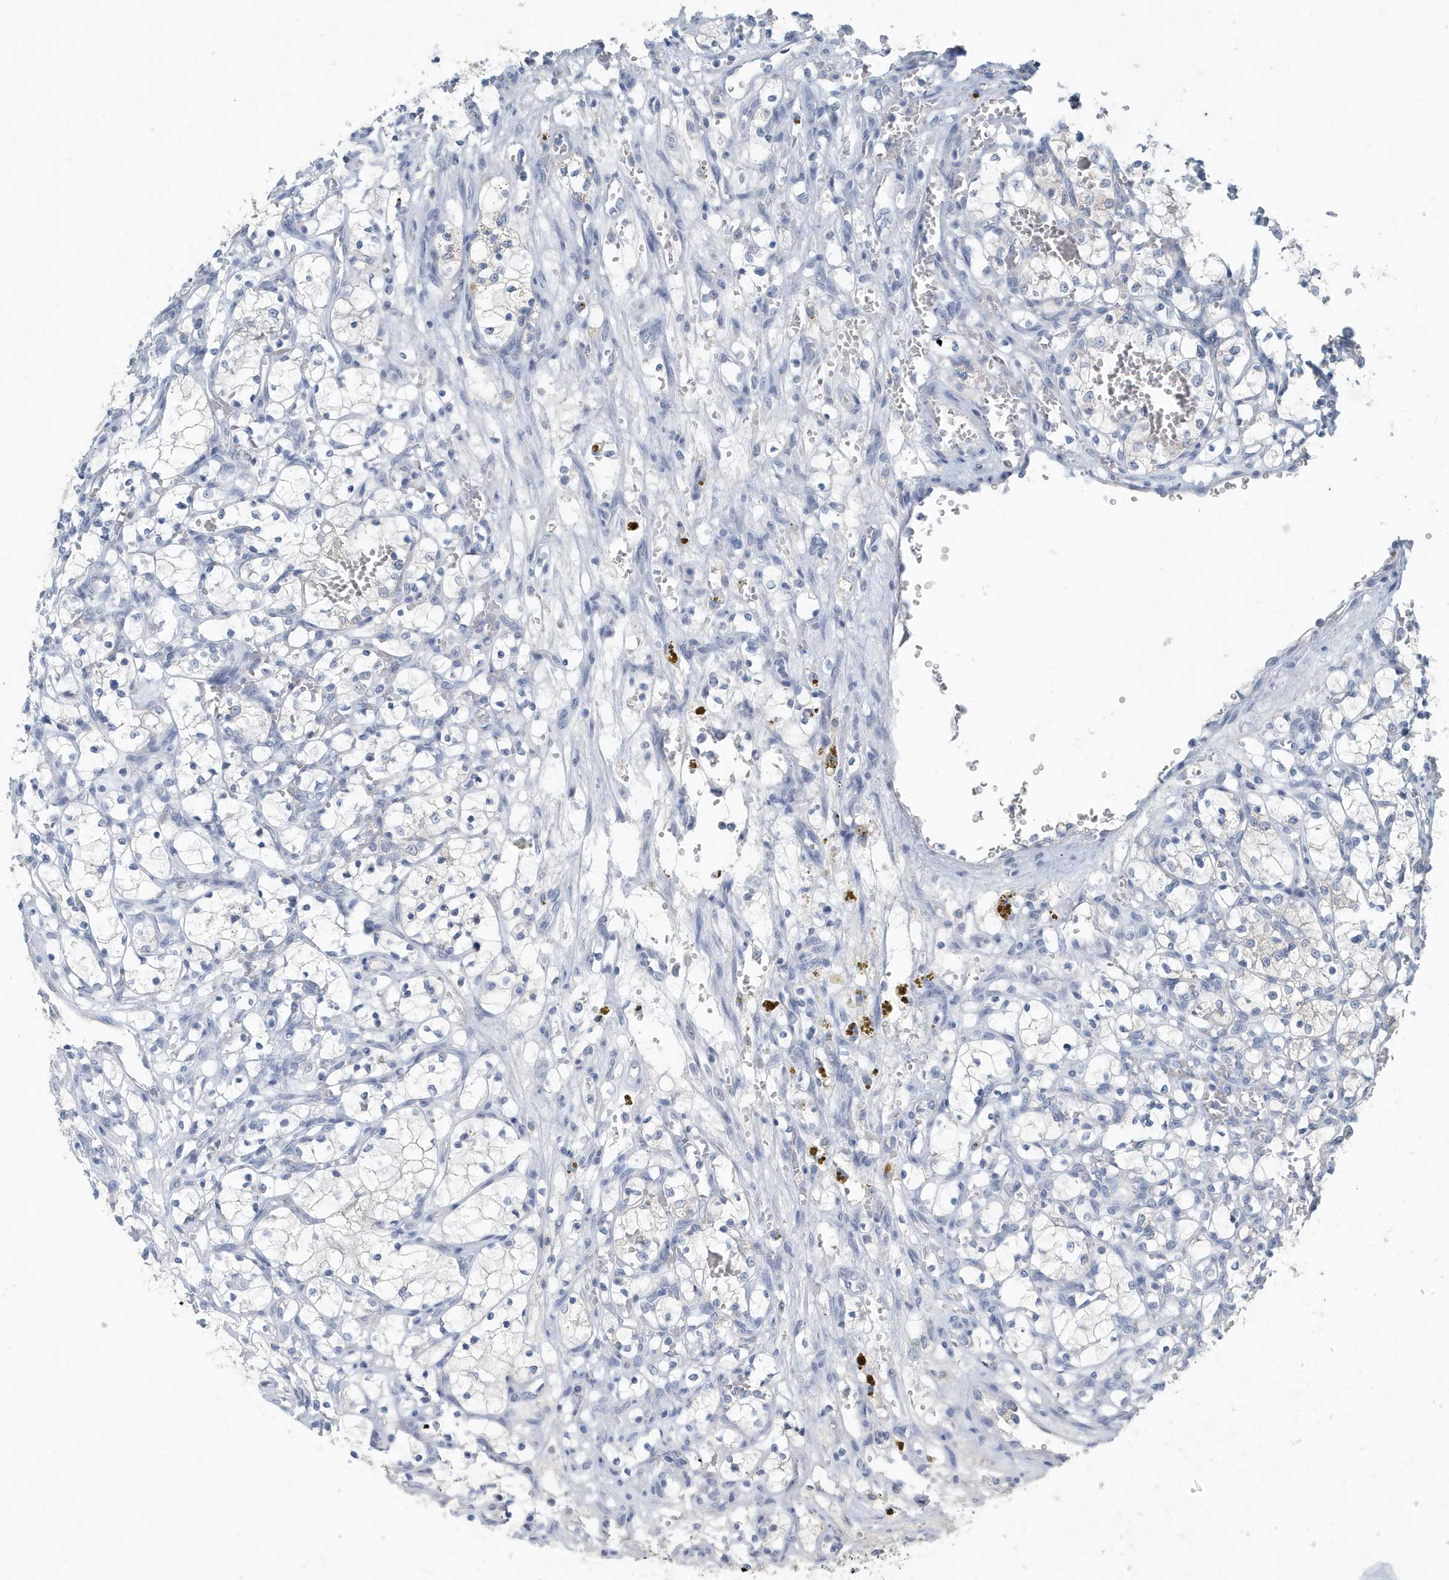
{"staining": {"intensity": "negative", "quantity": "none", "location": "none"}, "tissue": "renal cancer", "cell_type": "Tumor cells", "image_type": "cancer", "snomed": [{"axis": "morphology", "description": "Adenocarcinoma, NOS"}, {"axis": "topography", "description": "Kidney"}], "caption": "An immunohistochemistry (IHC) histopathology image of renal cancer is shown. There is no staining in tumor cells of renal cancer.", "gene": "UGT2B4", "patient": {"sex": "female", "age": 69}}